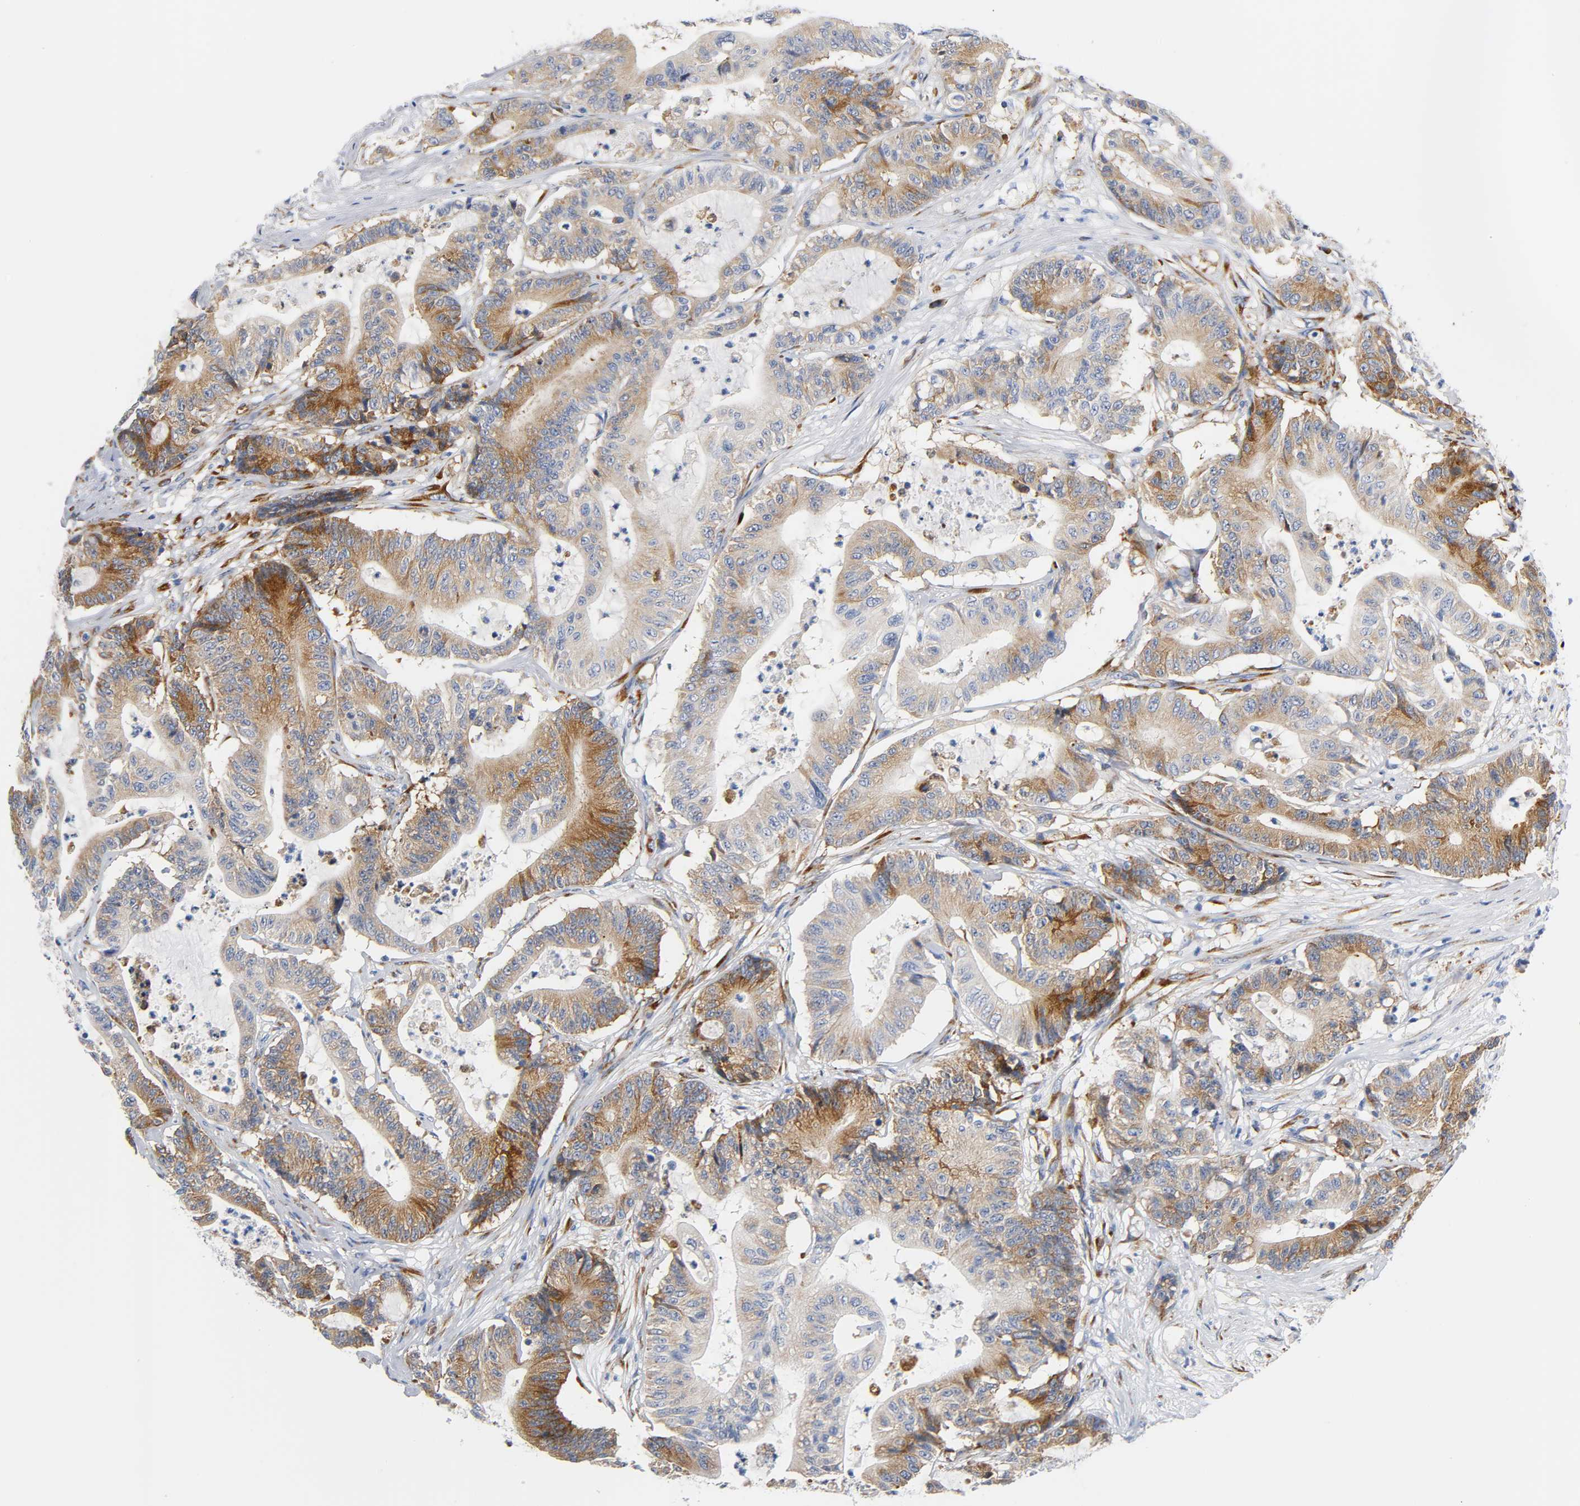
{"staining": {"intensity": "strong", "quantity": ">75%", "location": "cytoplasmic/membranous"}, "tissue": "colorectal cancer", "cell_type": "Tumor cells", "image_type": "cancer", "snomed": [{"axis": "morphology", "description": "Adenocarcinoma, NOS"}, {"axis": "topography", "description": "Colon"}], "caption": "Protein expression analysis of human colorectal adenocarcinoma reveals strong cytoplasmic/membranous expression in approximately >75% of tumor cells. The staining was performed using DAB (3,3'-diaminobenzidine), with brown indicating positive protein expression. Nuclei are stained blue with hematoxylin.", "gene": "REL", "patient": {"sex": "female", "age": 84}}